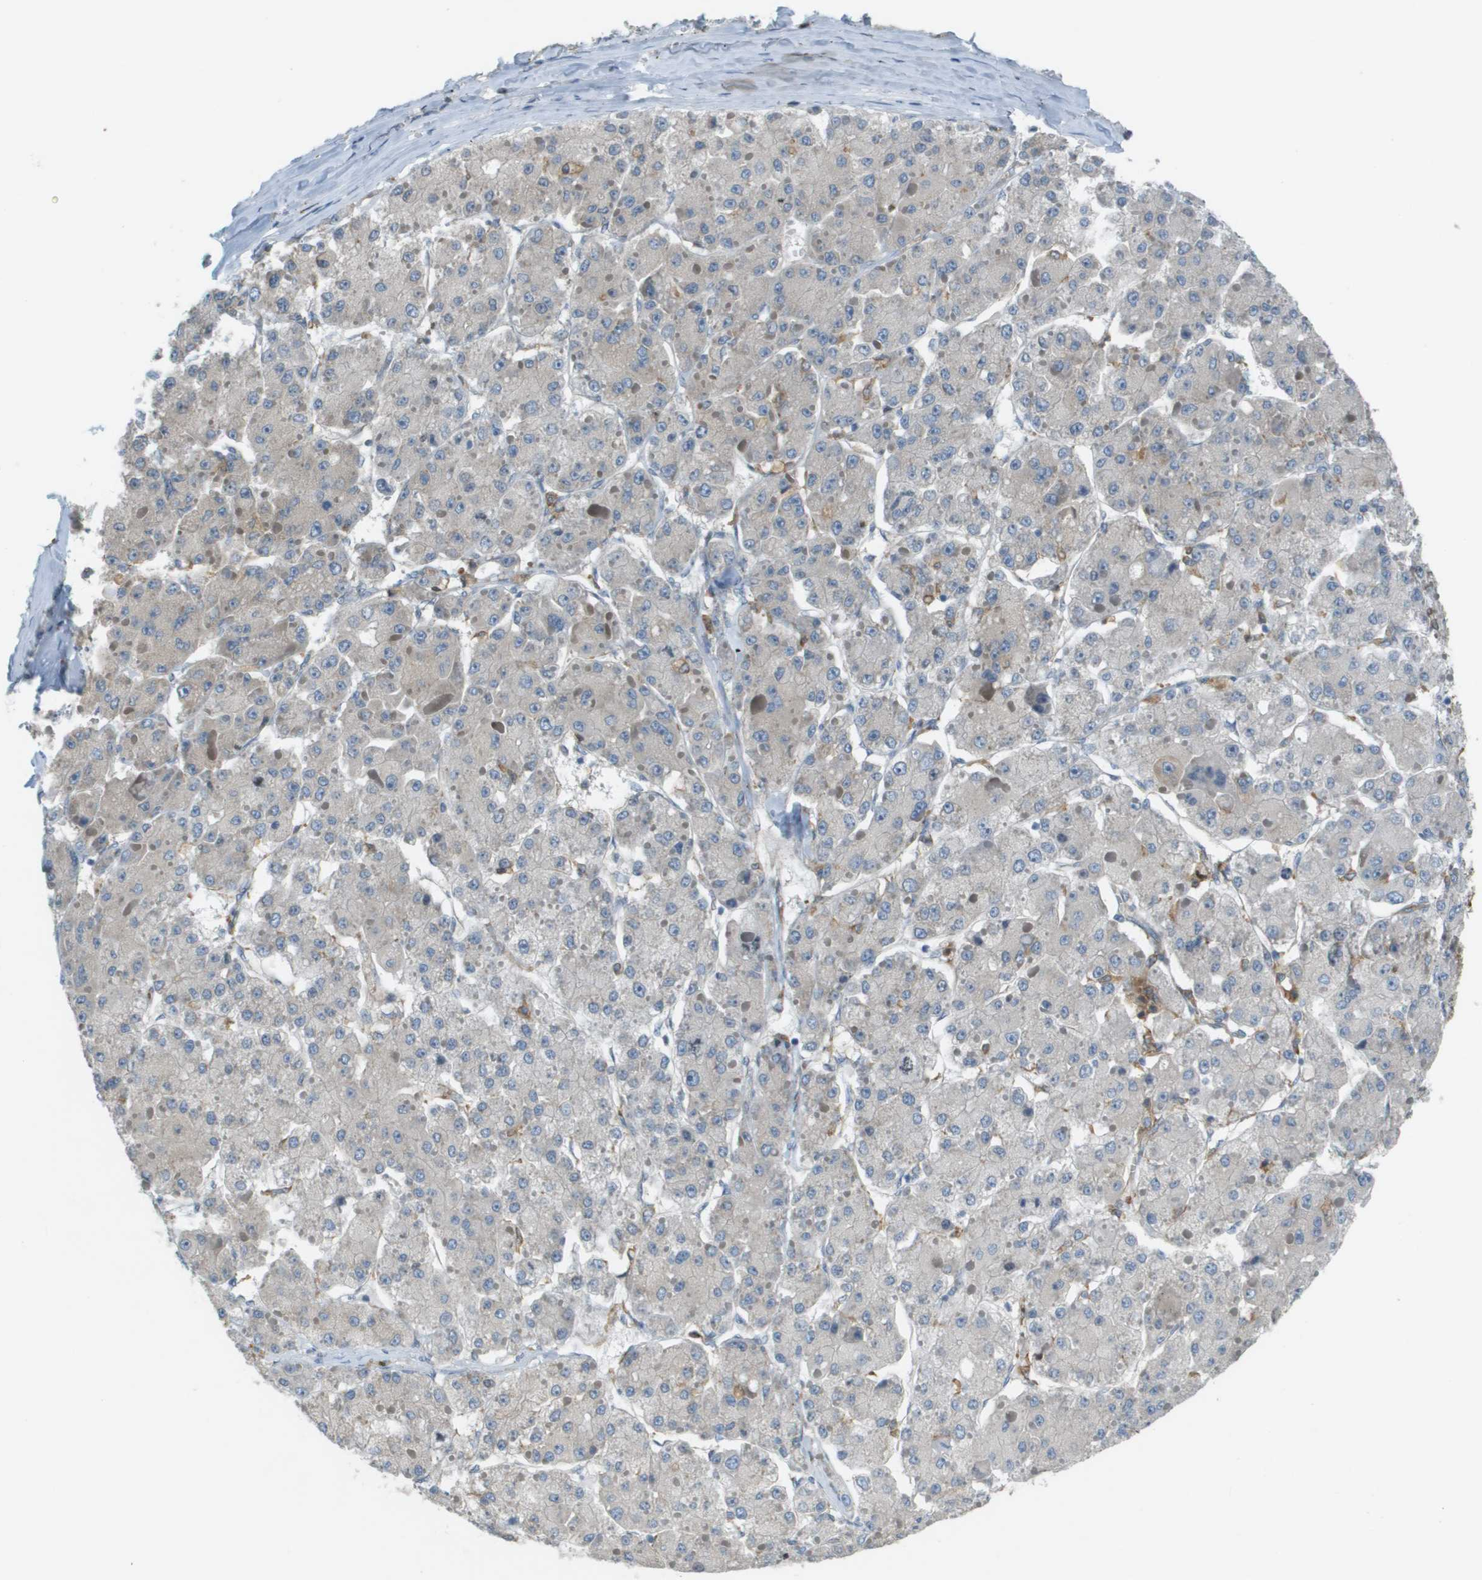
{"staining": {"intensity": "negative", "quantity": "none", "location": "none"}, "tissue": "liver cancer", "cell_type": "Tumor cells", "image_type": "cancer", "snomed": [{"axis": "morphology", "description": "Carcinoma, Hepatocellular, NOS"}, {"axis": "topography", "description": "Liver"}], "caption": "This is a photomicrograph of IHC staining of hepatocellular carcinoma (liver), which shows no staining in tumor cells. The staining was performed using DAB to visualize the protein expression in brown, while the nuclei were stained in blue with hematoxylin (Magnification: 20x).", "gene": "CORO1B", "patient": {"sex": "female", "age": 73}}